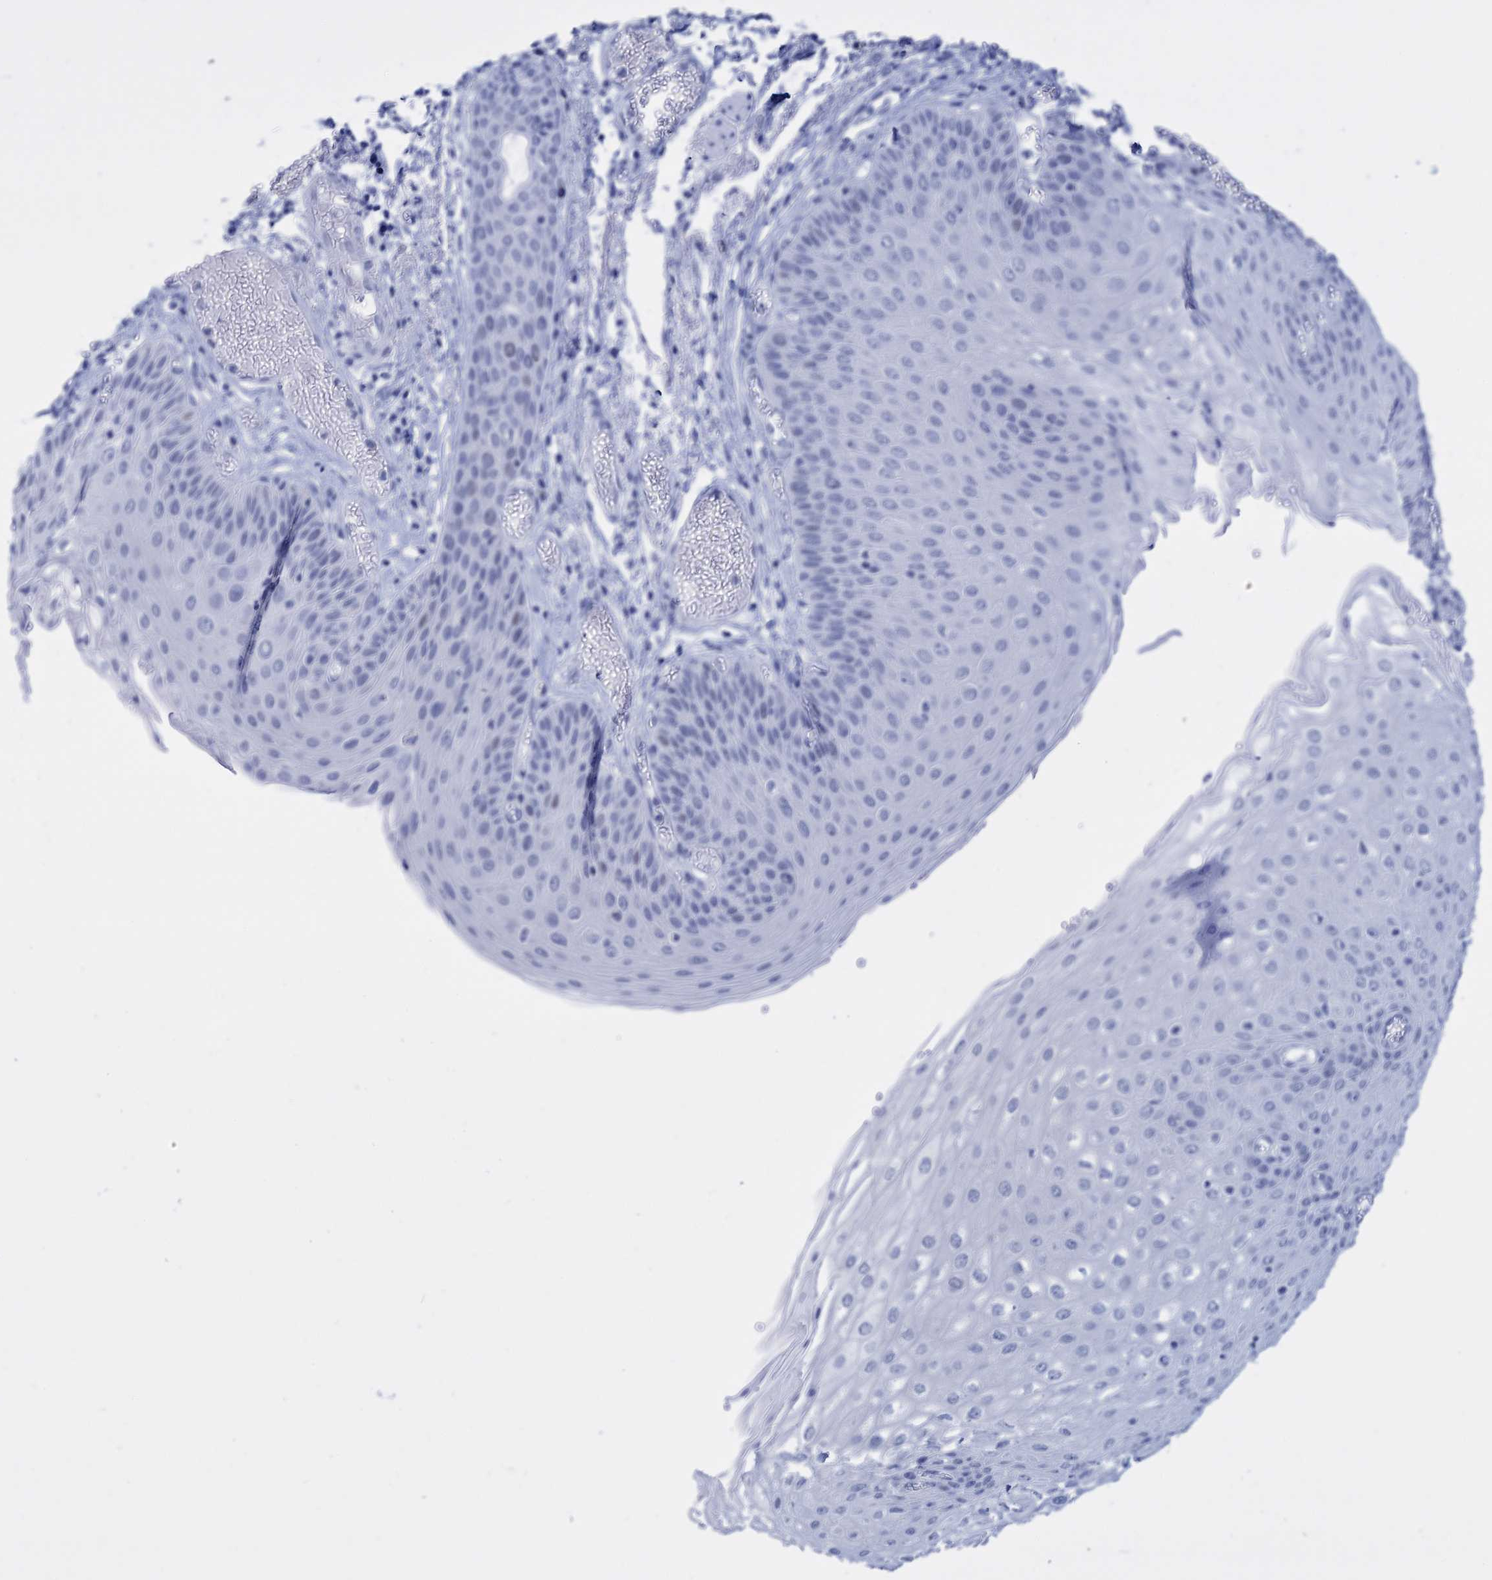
{"staining": {"intensity": "negative", "quantity": "none", "location": "none"}, "tissue": "esophagus", "cell_type": "Squamous epithelial cells", "image_type": "normal", "snomed": [{"axis": "morphology", "description": "Normal tissue, NOS"}, {"axis": "topography", "description": "Esophagus"}], "caption": "This is an immunohistochemistry micrograph of benign human esophagus. There is no positivity in squamous epithelial cells.", "gene": "FBXW12", "patient": {"sex": "male", "age": 81}}